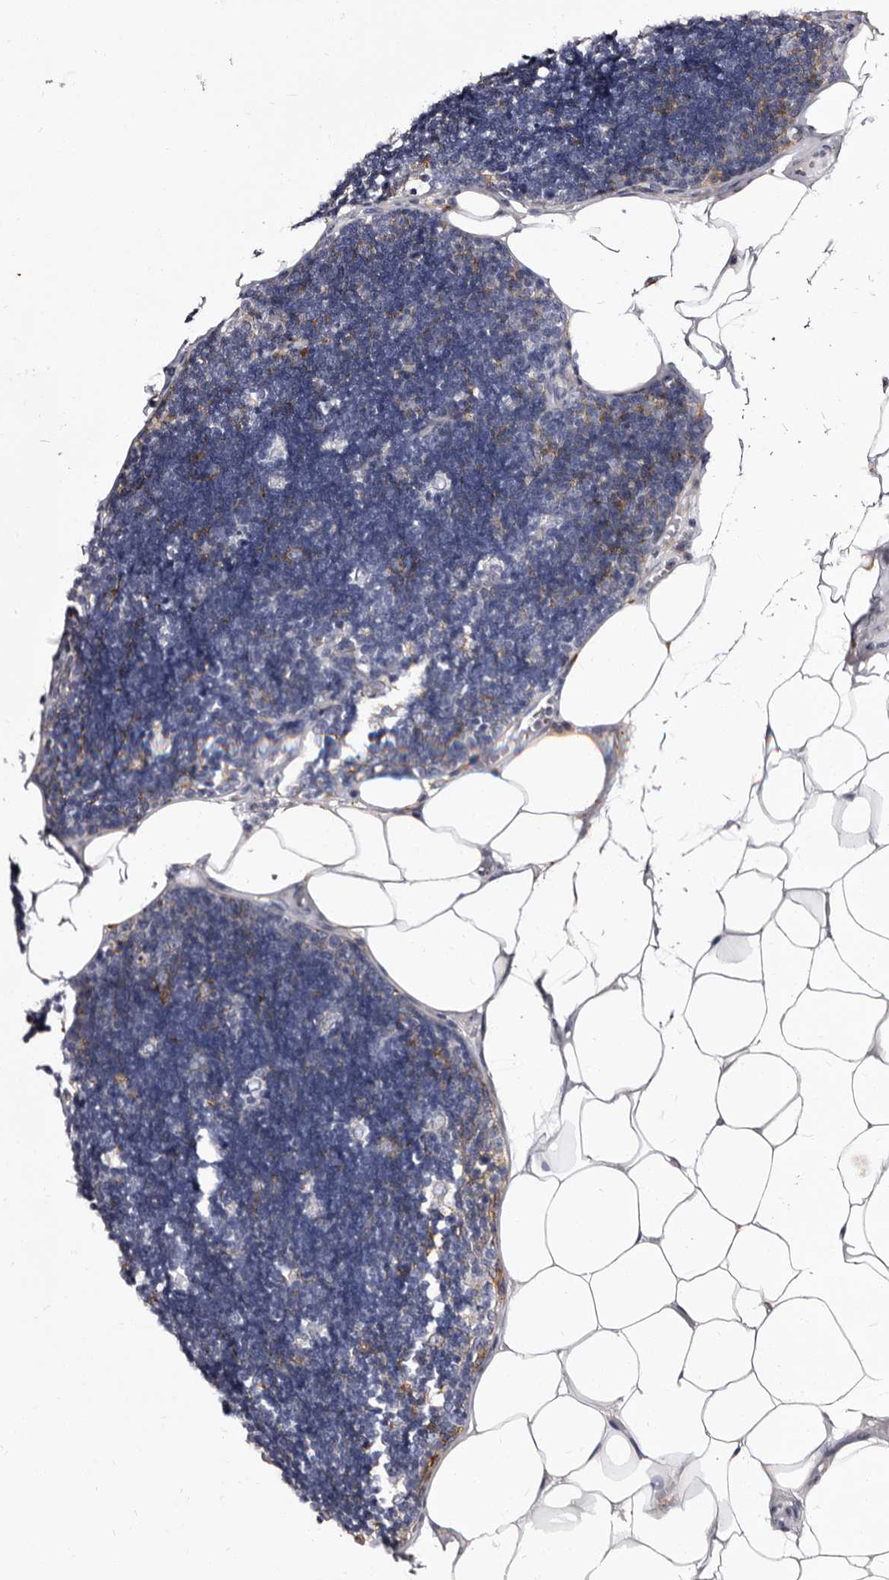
{"staining": {"intensity": "negative", "quantity": "none", "location": "none"}, "tissue": "lymph node", "cell_type": "Germinal center cells", "image_type": "normal", "snomed": [{"axis": "morphology", "description": "Normal tissue, NOS"}, {"axis": "topography", "description": "Lymph node"}], "caption": "Protein analysis of unremarkable lymph node displays no significant expression in germinal center cells.", "gene": "AUNIP", "patient": {"sex": "male", "age": 33}}